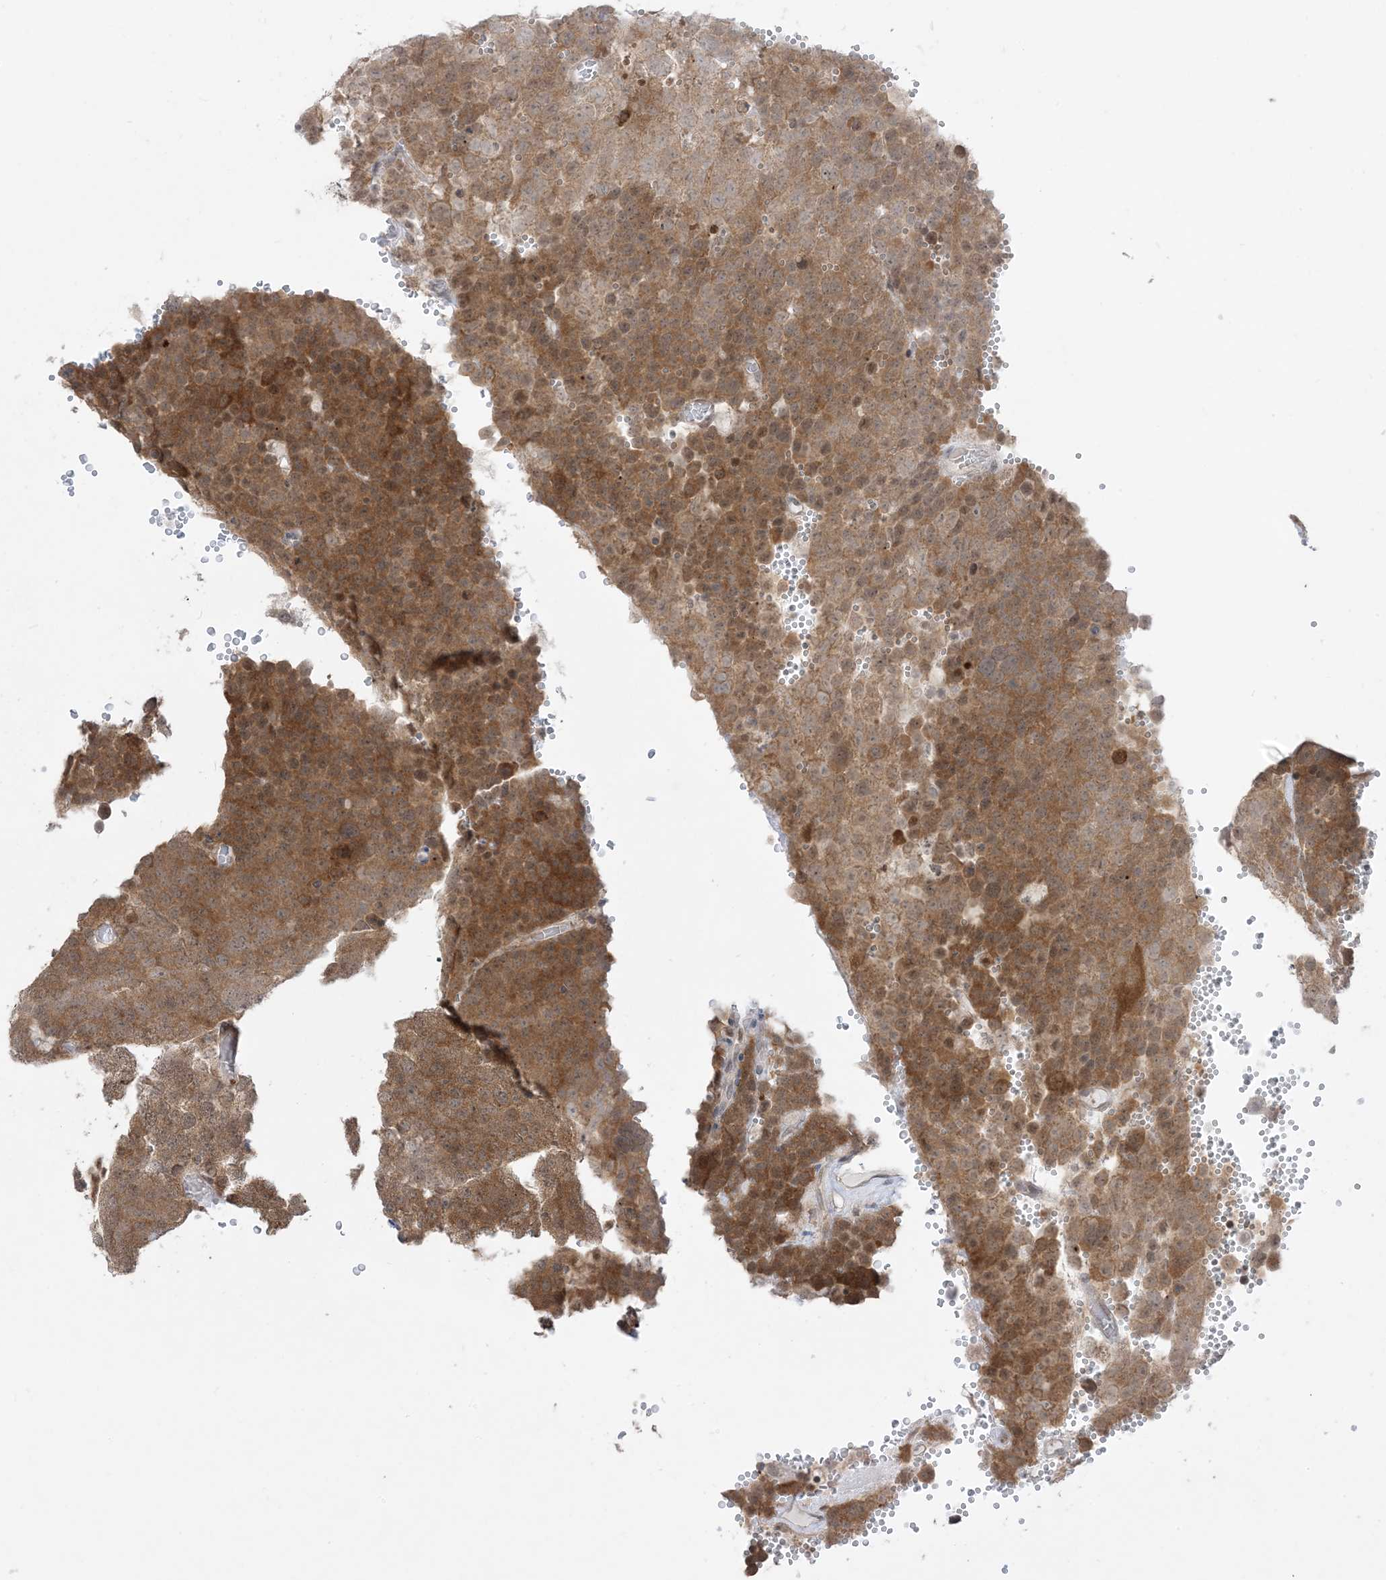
{"staining": {"intensity": "moderate", "quantity": ">75%", "location": "cytoplasmic/membranous"}, "tissue": "testis cancer", "cell_type": "Tumor cells", "image_type": "cancer", "snomed": [{"axis": "morphology", "description": "Seminoma, NOS"}, {"axis": "topography", "description": "Testis"}], "caption": "A brown stain highlights moderate cytoplasmic/membranous expression of a protein in human testis cancer tumor cells. (brown staining indicates protein expression, while blue staining denotes nuclei).", "gene": "KANSL3", "patient": {"sex": "male", "age": 71}}